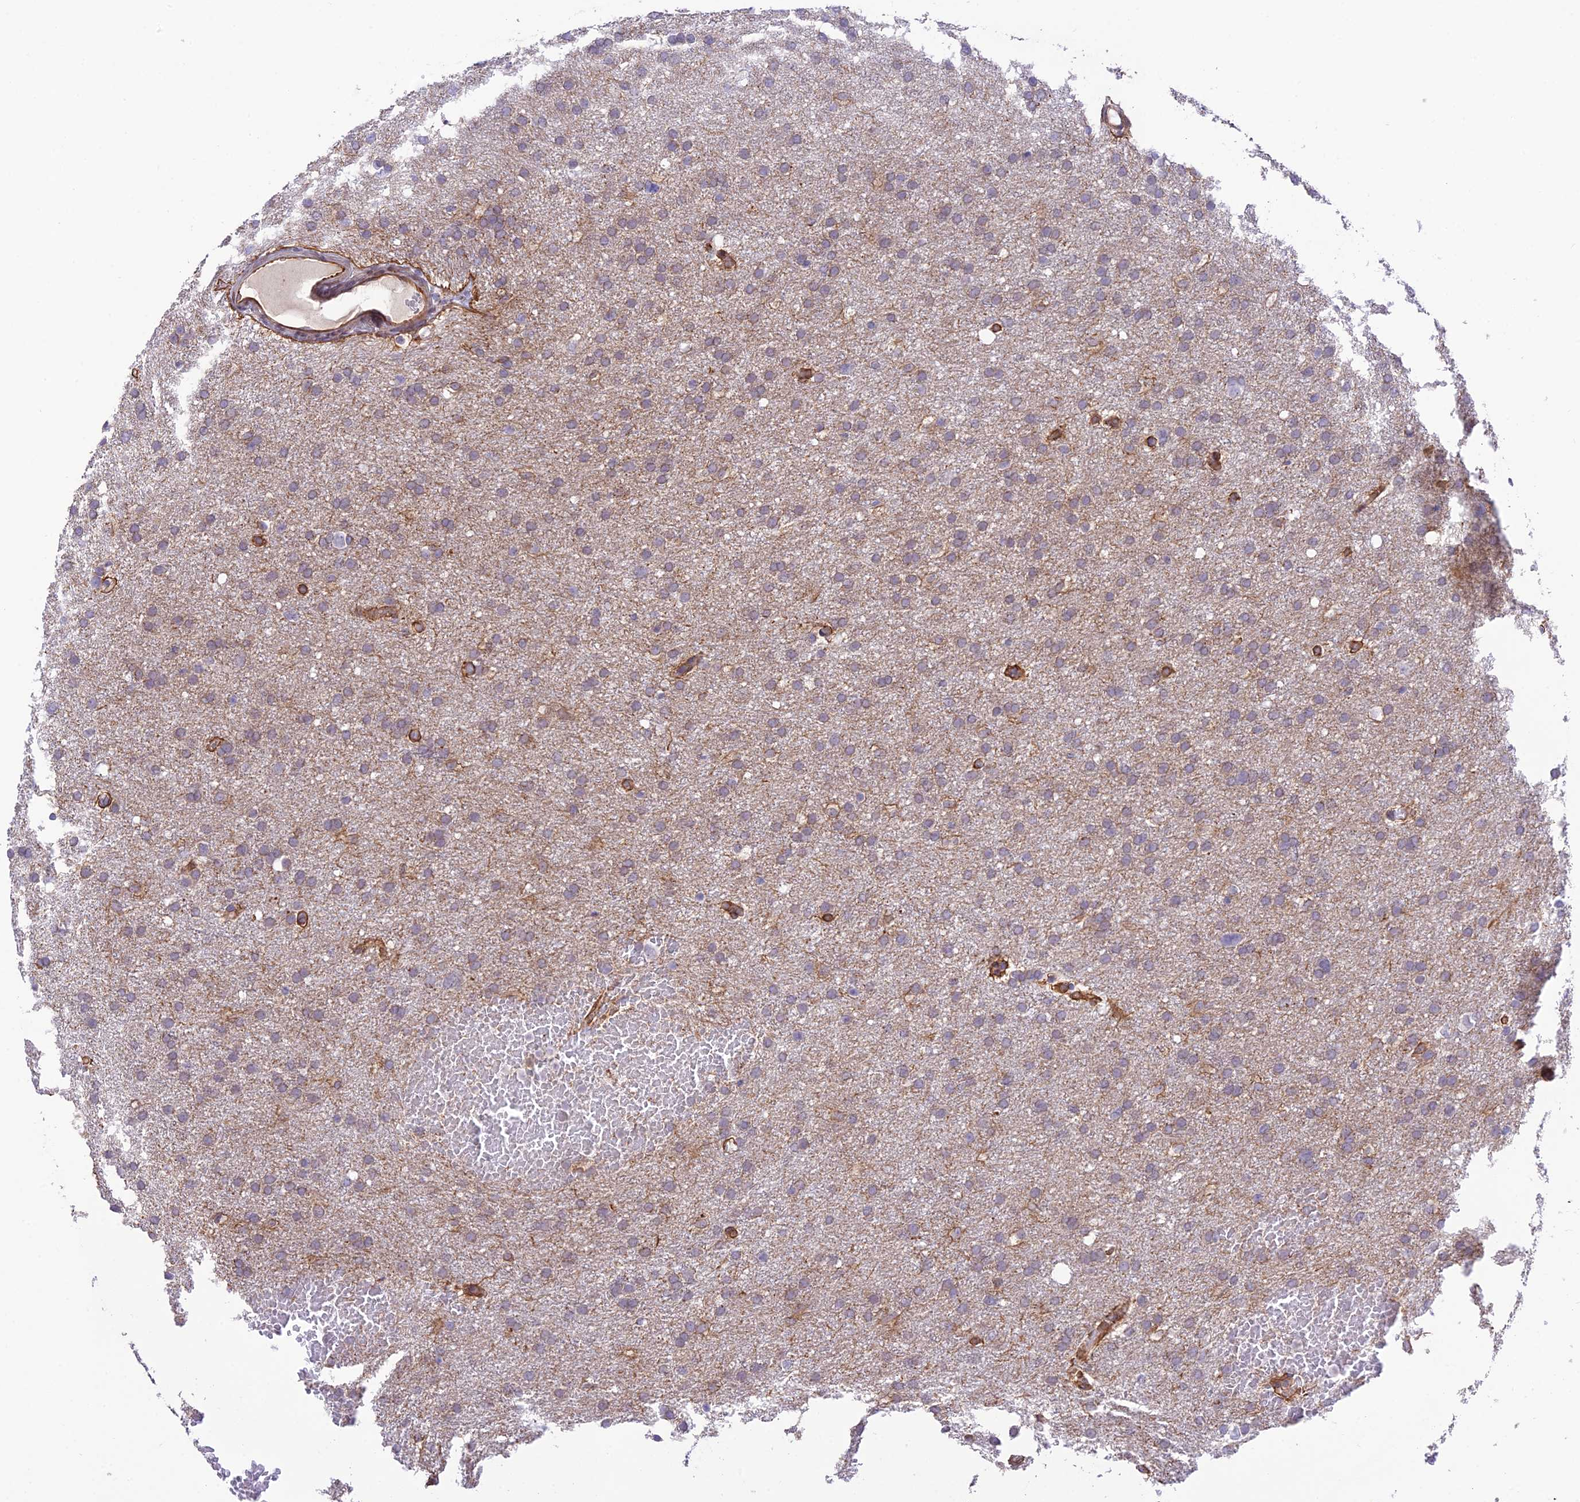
{"staining": {"intensity": "weak", "quantity": "25%-75%", "location": "cytoplasmic/membranous"}, "tissue": "glioma", "cell_type": "Tumor cells", "image_type": "cancer", "snomed": [{"axis": "morphology", "description": "Glioma, malignant, High grade"}, {"axis": "topography", "description": "Cerebral cortex"}], "caption": "High-power microscopy captured an IHC photomicrograph of glioma, revealing weak cytoplasmic/membranous expression in approximately 25%-75% of tumor cells.", "gene": "EXOC3L4", "patient": {"sex": "female", "age": 36}}